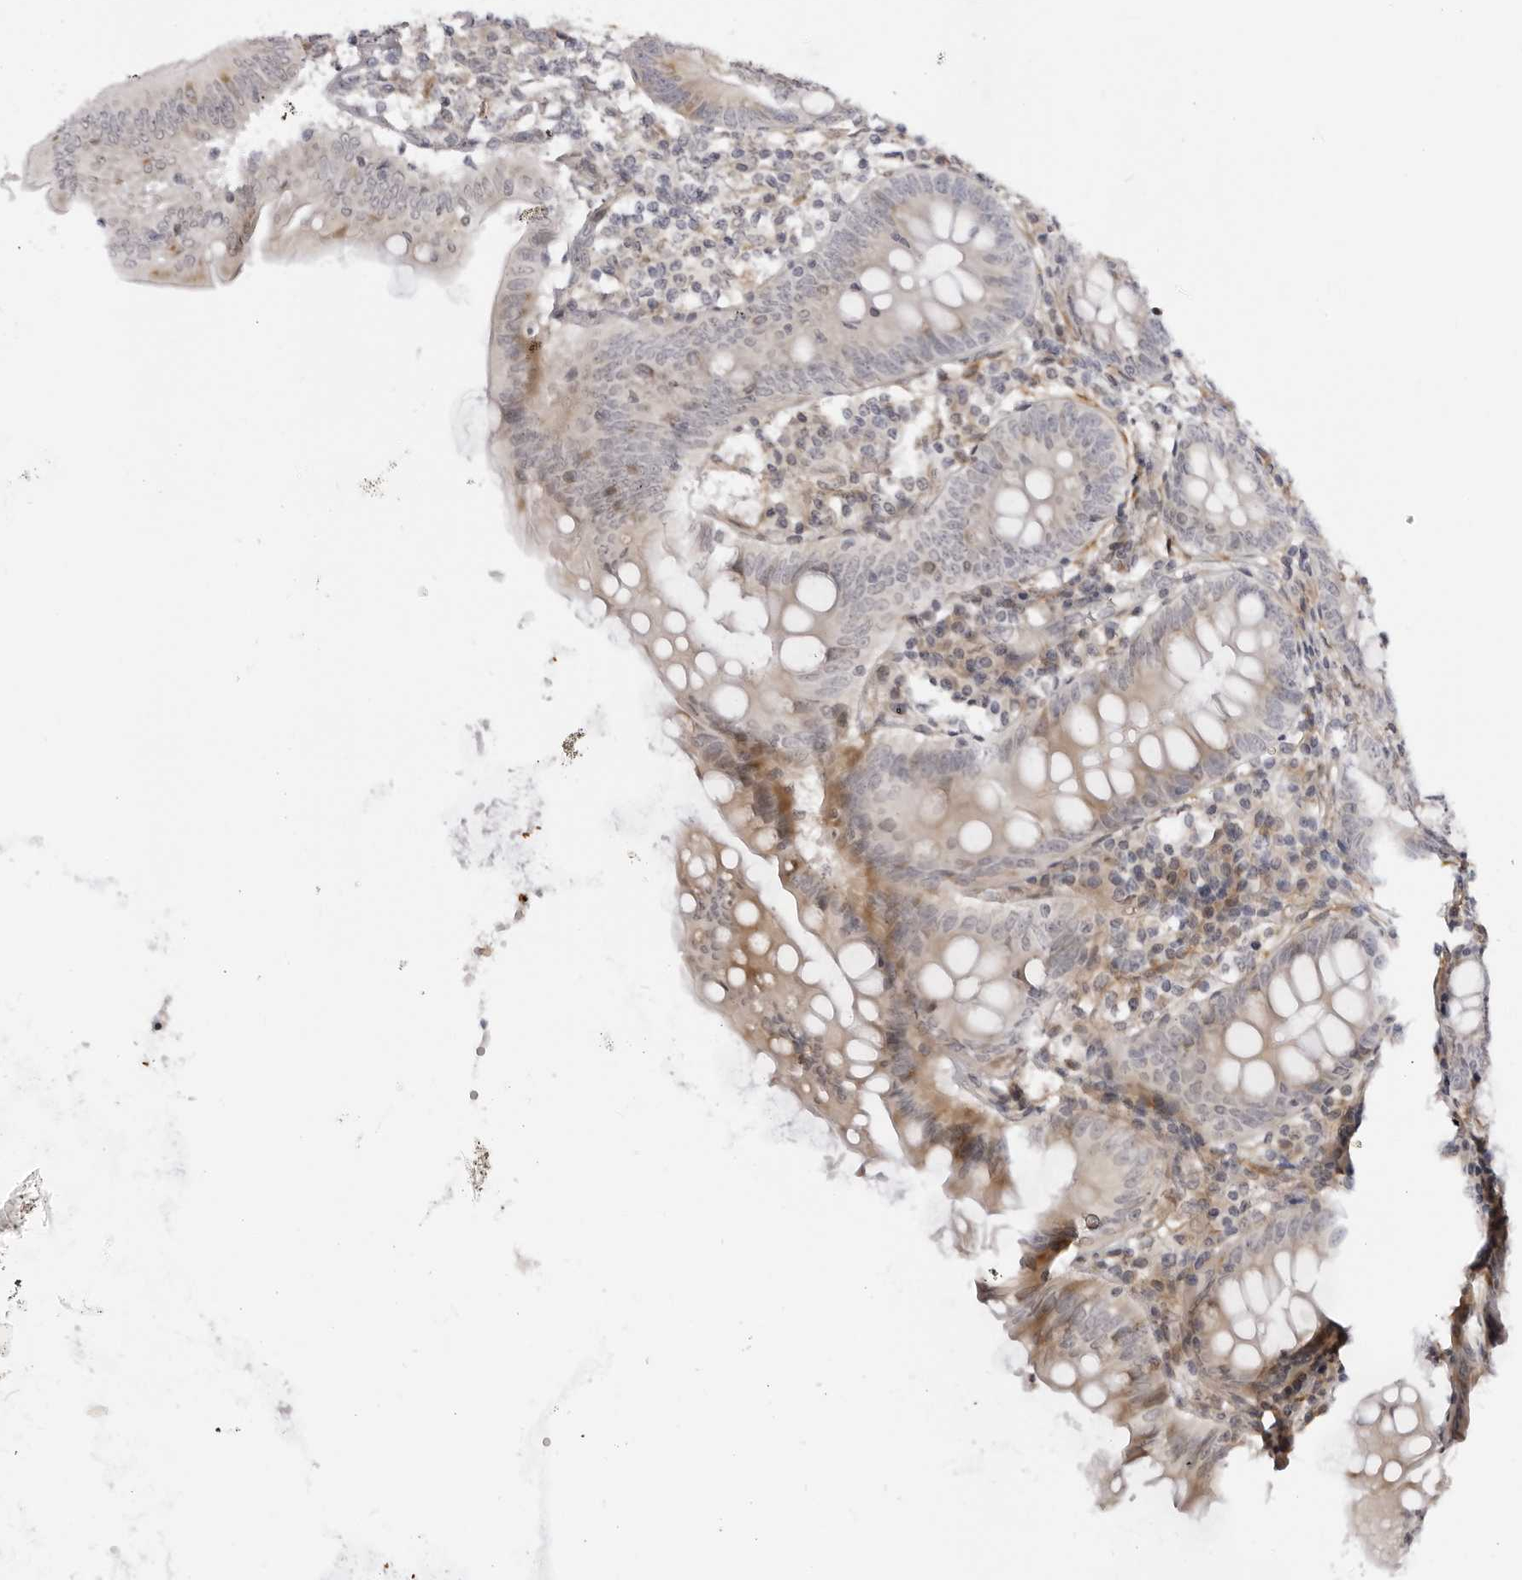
{"staining": {"intensity": "weak", "quantity": ">75%", "location": "cytoplasmic/membranous"}, "tissue": "appendix", "cell_type": "Glandular cells", "image_type": "normal", "snomed": [{"axis": "morphology", "description": "Normal tissue, NOS"}, {"axis": "topography", "description": "Appendix"}], "caption": "Protein analysis of unremarkable appendix displays weak cytoplasmic/membranous expression in approximately >75% of glandular cells. (brown staining indicates protein expression, while blue staining denotes nuclei).", "gene": "SRGAP2", "patient": {"sex": "female", "age": 54}}